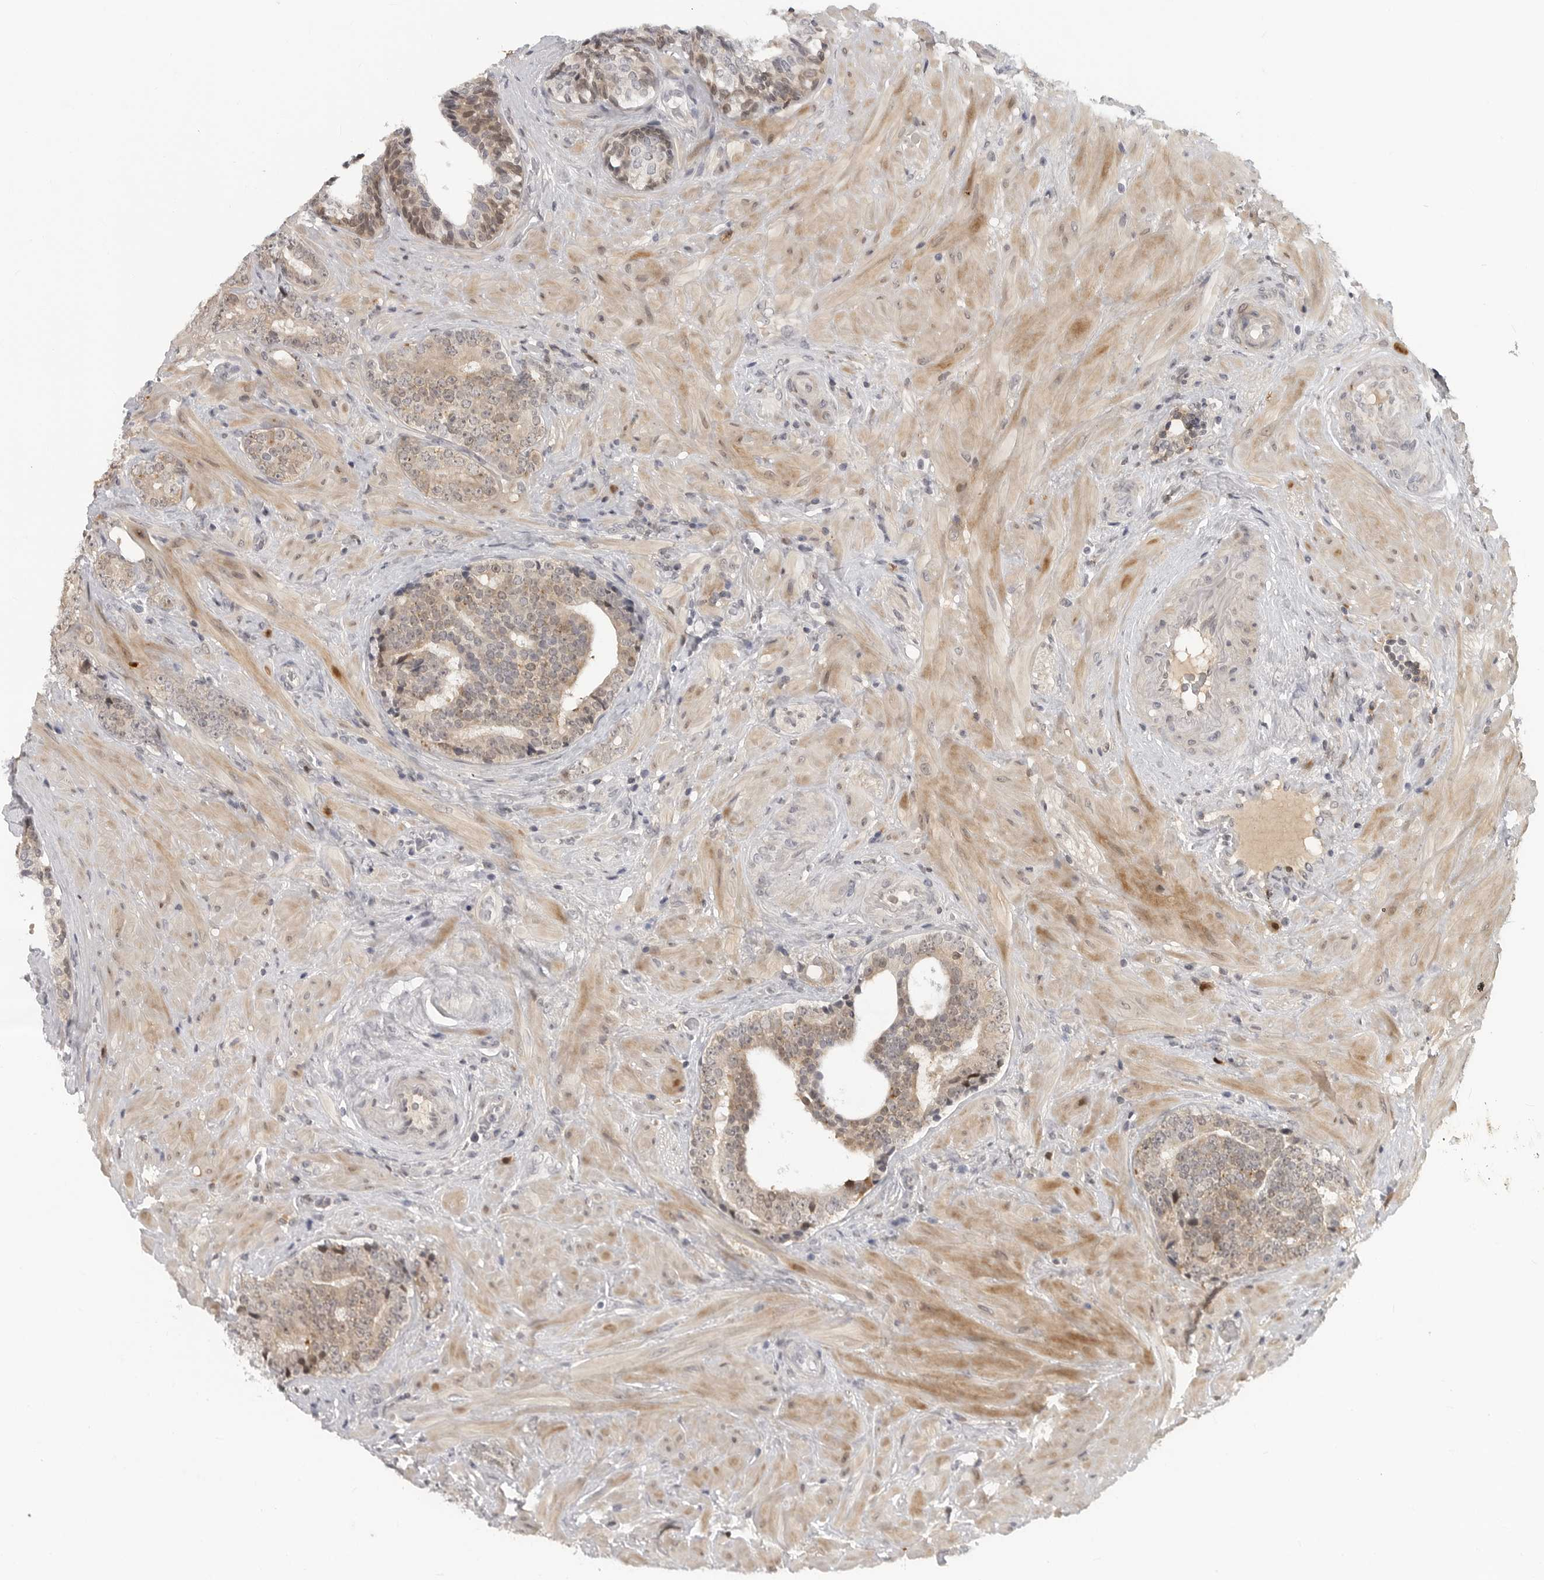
{"staining": {"intensity": "weak", "quantity": ">75%", "location": "cytoplasmic/membranous,nuclear"}, "tissue": "prostate cancer", "cell_type": "Tumor cells", "image_type": "cancer", "snomed": [{"axis": "morphology", "description": "Adenocarcinoma, High grade"}, {"axis": "topography", "description": "Prostate"}], "caption": "A high-resolution micrograph shows IHC staining of prostate cancer (high-grade adenocarcinoma), which displays weak cytoplasmic/membranous and nuclear positivity in approximately >75% of tumor cells.", "gene": "CTIF", "patient": {"sex": "male", "age": 56}}